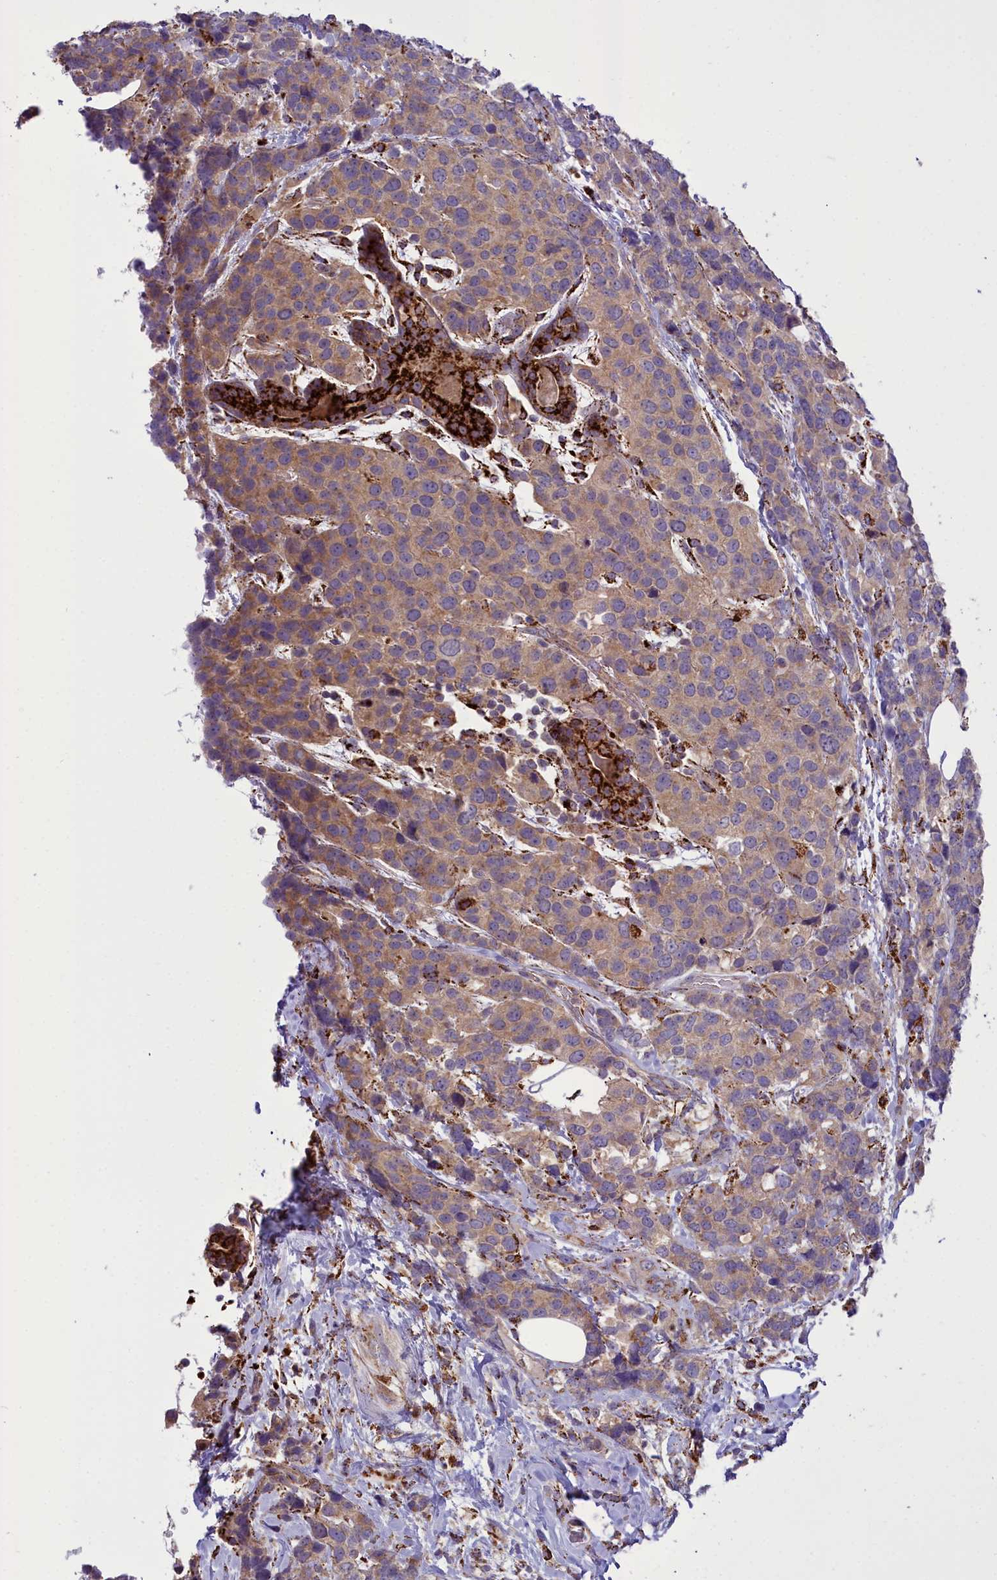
{"staining": {"intensity": "weak", "quantity": ">75%", "location": "cytoplasmic/membranous"}, "tissue": "breast cancer", "cell_type": "Tumor cells", "image_type": "cancer", "snomed": [{"axis": "morphology", "description": "Lobular carcinoma"}, {"axis": "topography", "description": "Breast"}], "caption": "Brown immunohistochemical staining in human breast cancer reveals weak cytoplasmic/membranous staining in about >75% of tumor cells.", "gene": "TBC1D24", "patient": {"sex": "female", "age": 59}}